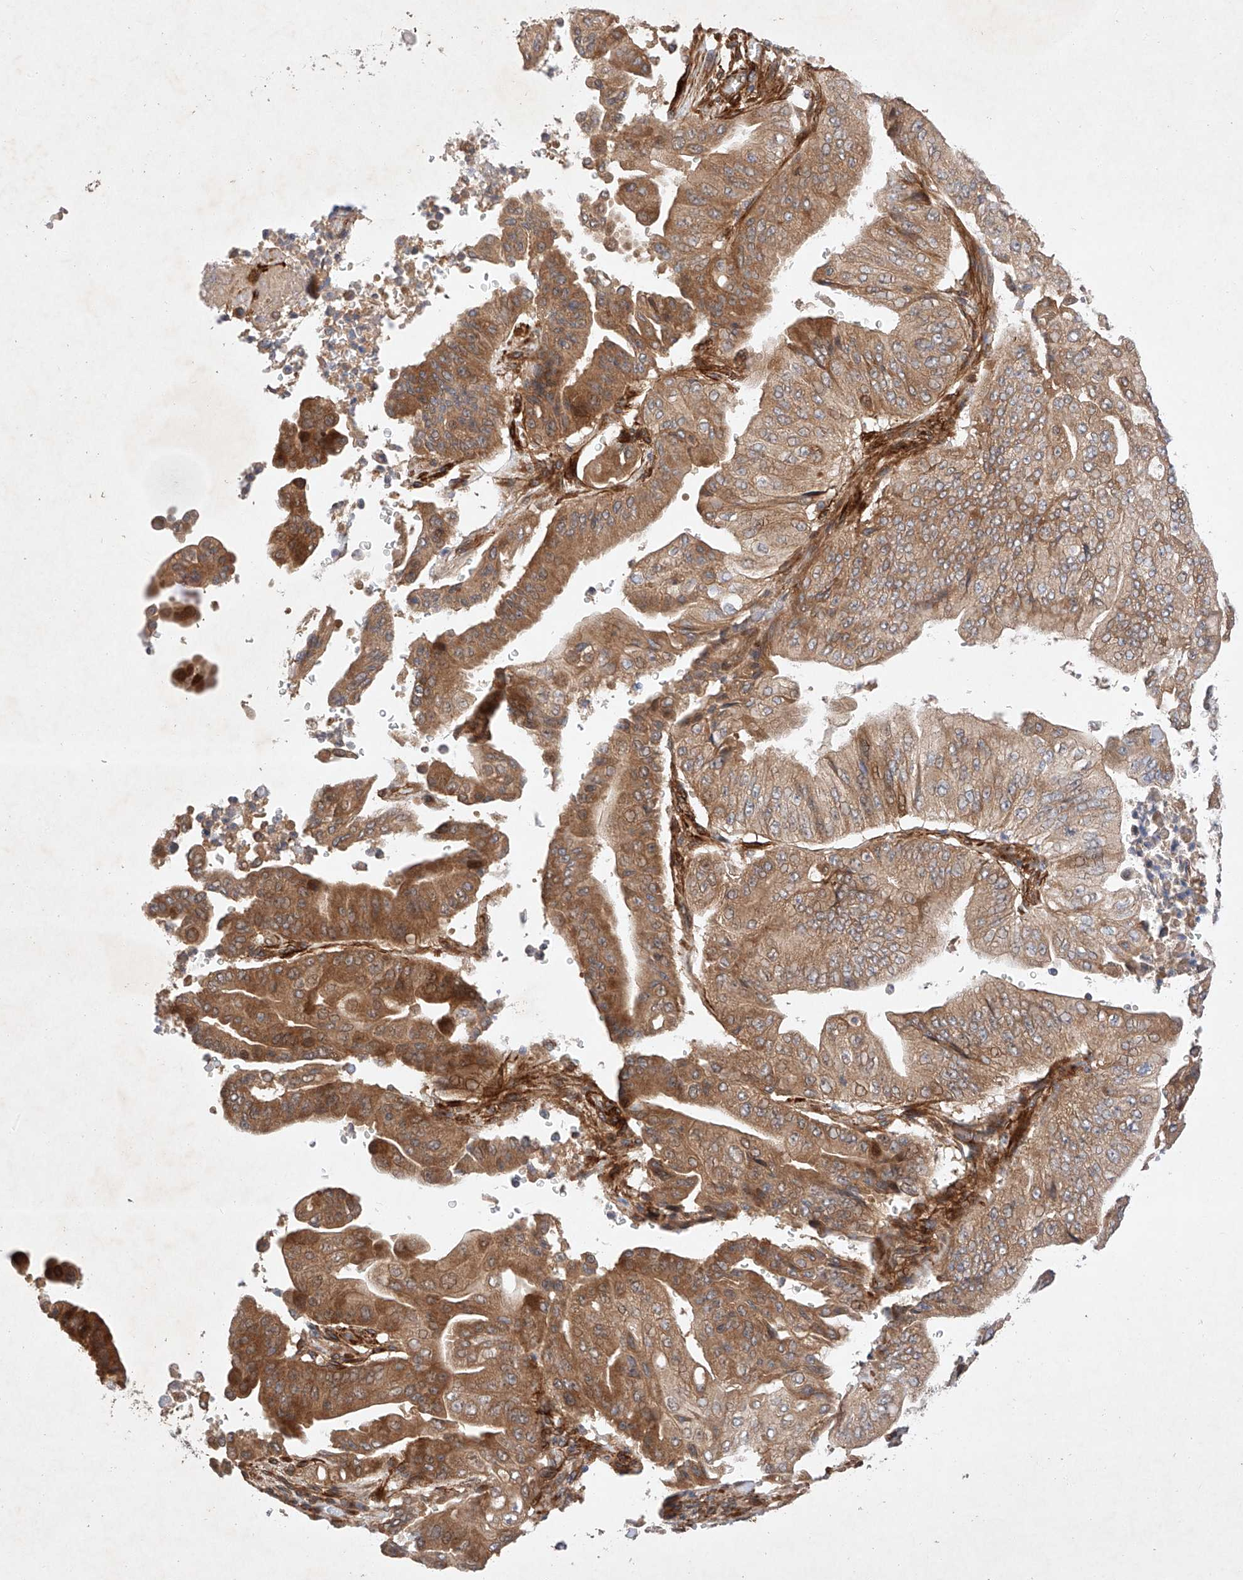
{"staining": {"intensity": "moderate", "quantity": ">75%", "location": "cytoplasmic/membranous"}, "tissue": "pancreatic cancer", "cell_type": "Tumor cells", "image_type": "cancer", "snomed": [{"axis": "morphology", "description": "Adenocarcinoma, NOS"}, {"axis": "topography", "description": "Pancreas"}], "caption": "An image of human pancreatic cancer (adenocarcinoma) stained for a protein reveals moderate cytoplasmic/membranous brown staining in tumor cells.", "gene": "RAB23", "patient": {"sex": "female", "age": 77}}